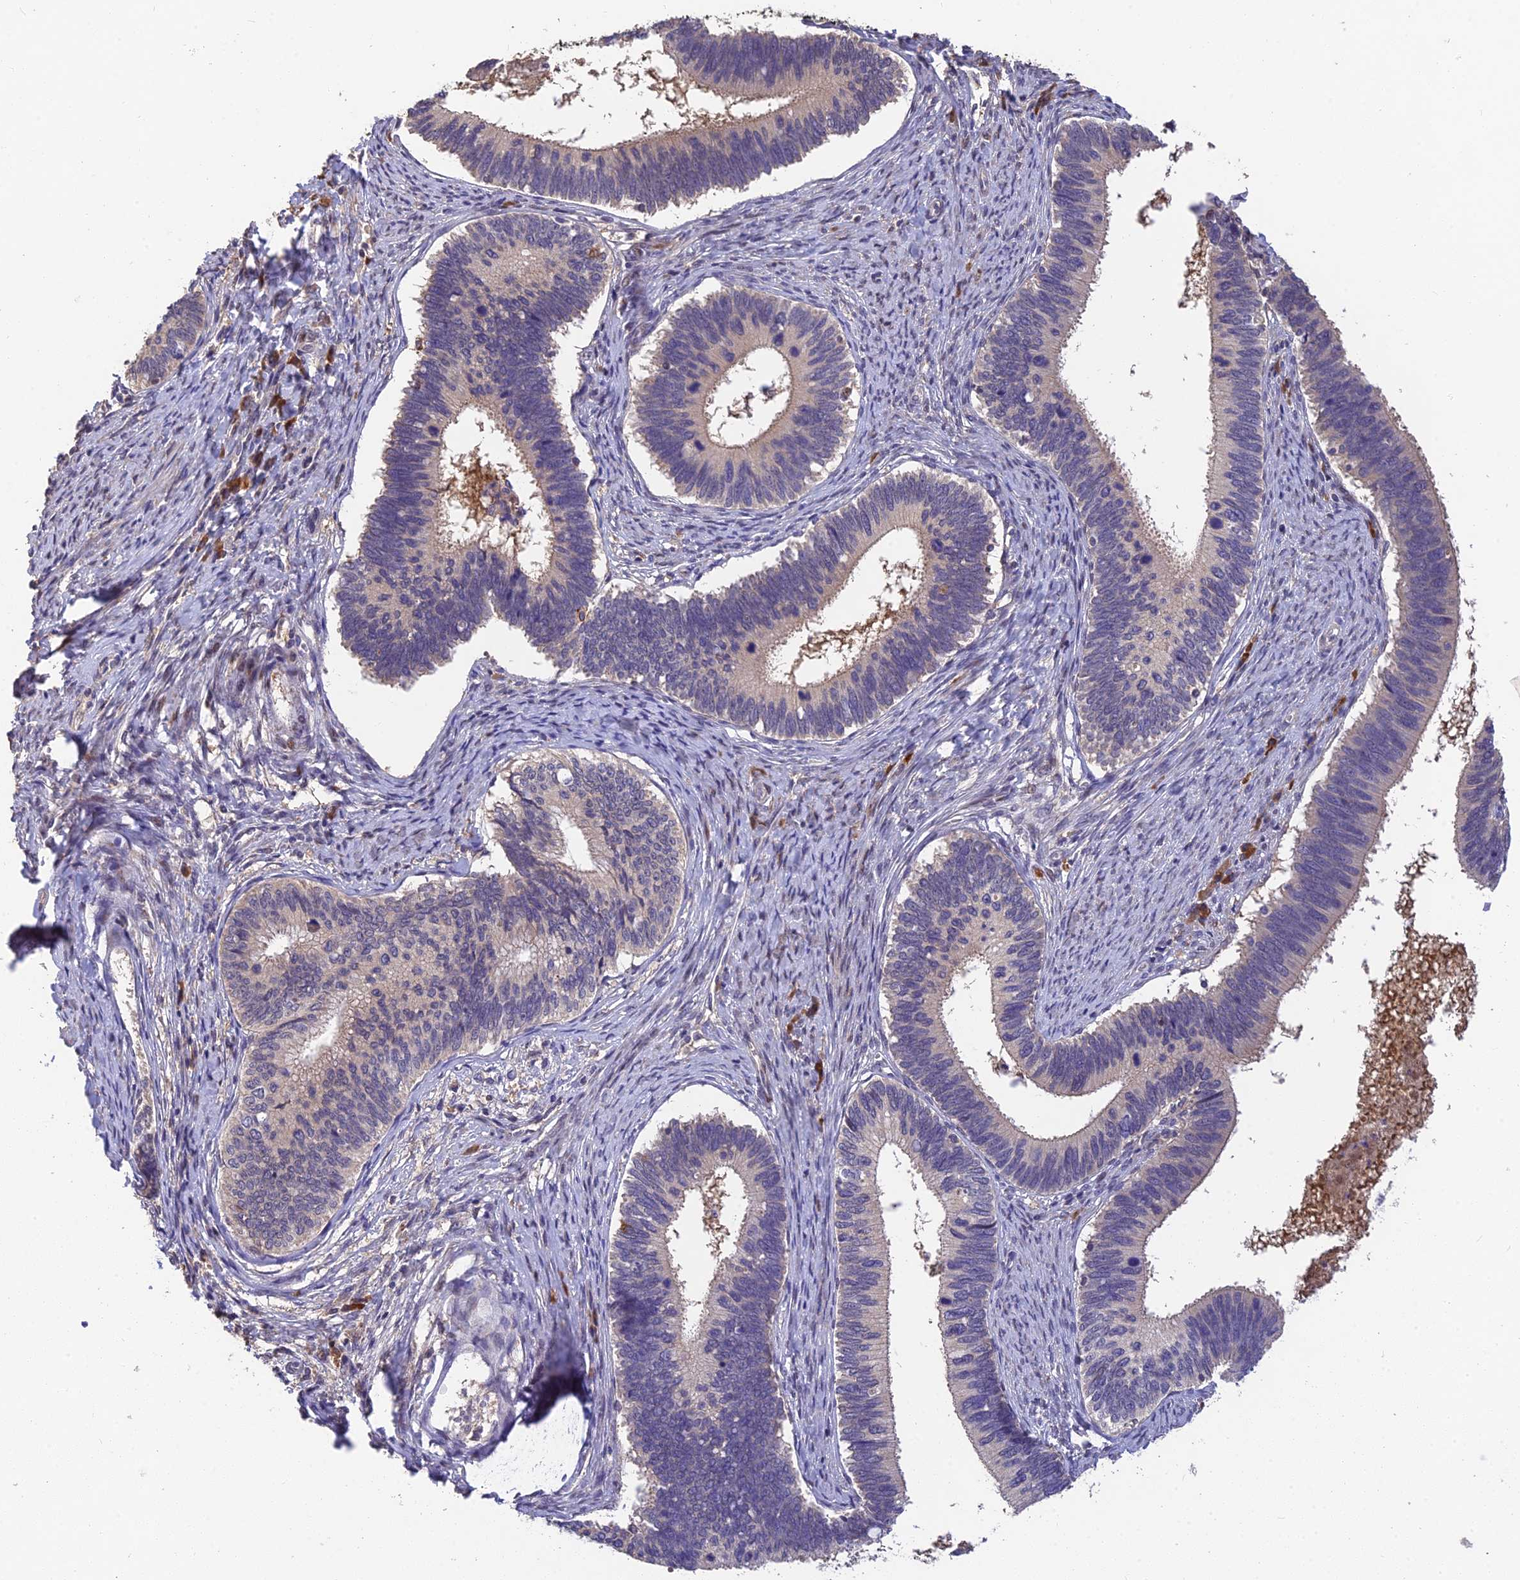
{"staining": {"intensity": "negative", "quantity": "none", "location": "none"}, "tissue": "cervical cancer", "cell_type": "Tumor cells", "image_type": "cancer", "snomed": [{"axis": "morphology", "description": "Adenocarcinoma, NOS"}, {"axis": "topography", "description": "Cervix"}], "caption": "The histopathology image shows no staining of tumor cells in cervical cancer.", "gene": "DENND5B", "patient": {"sex": "female", "age": 42}}